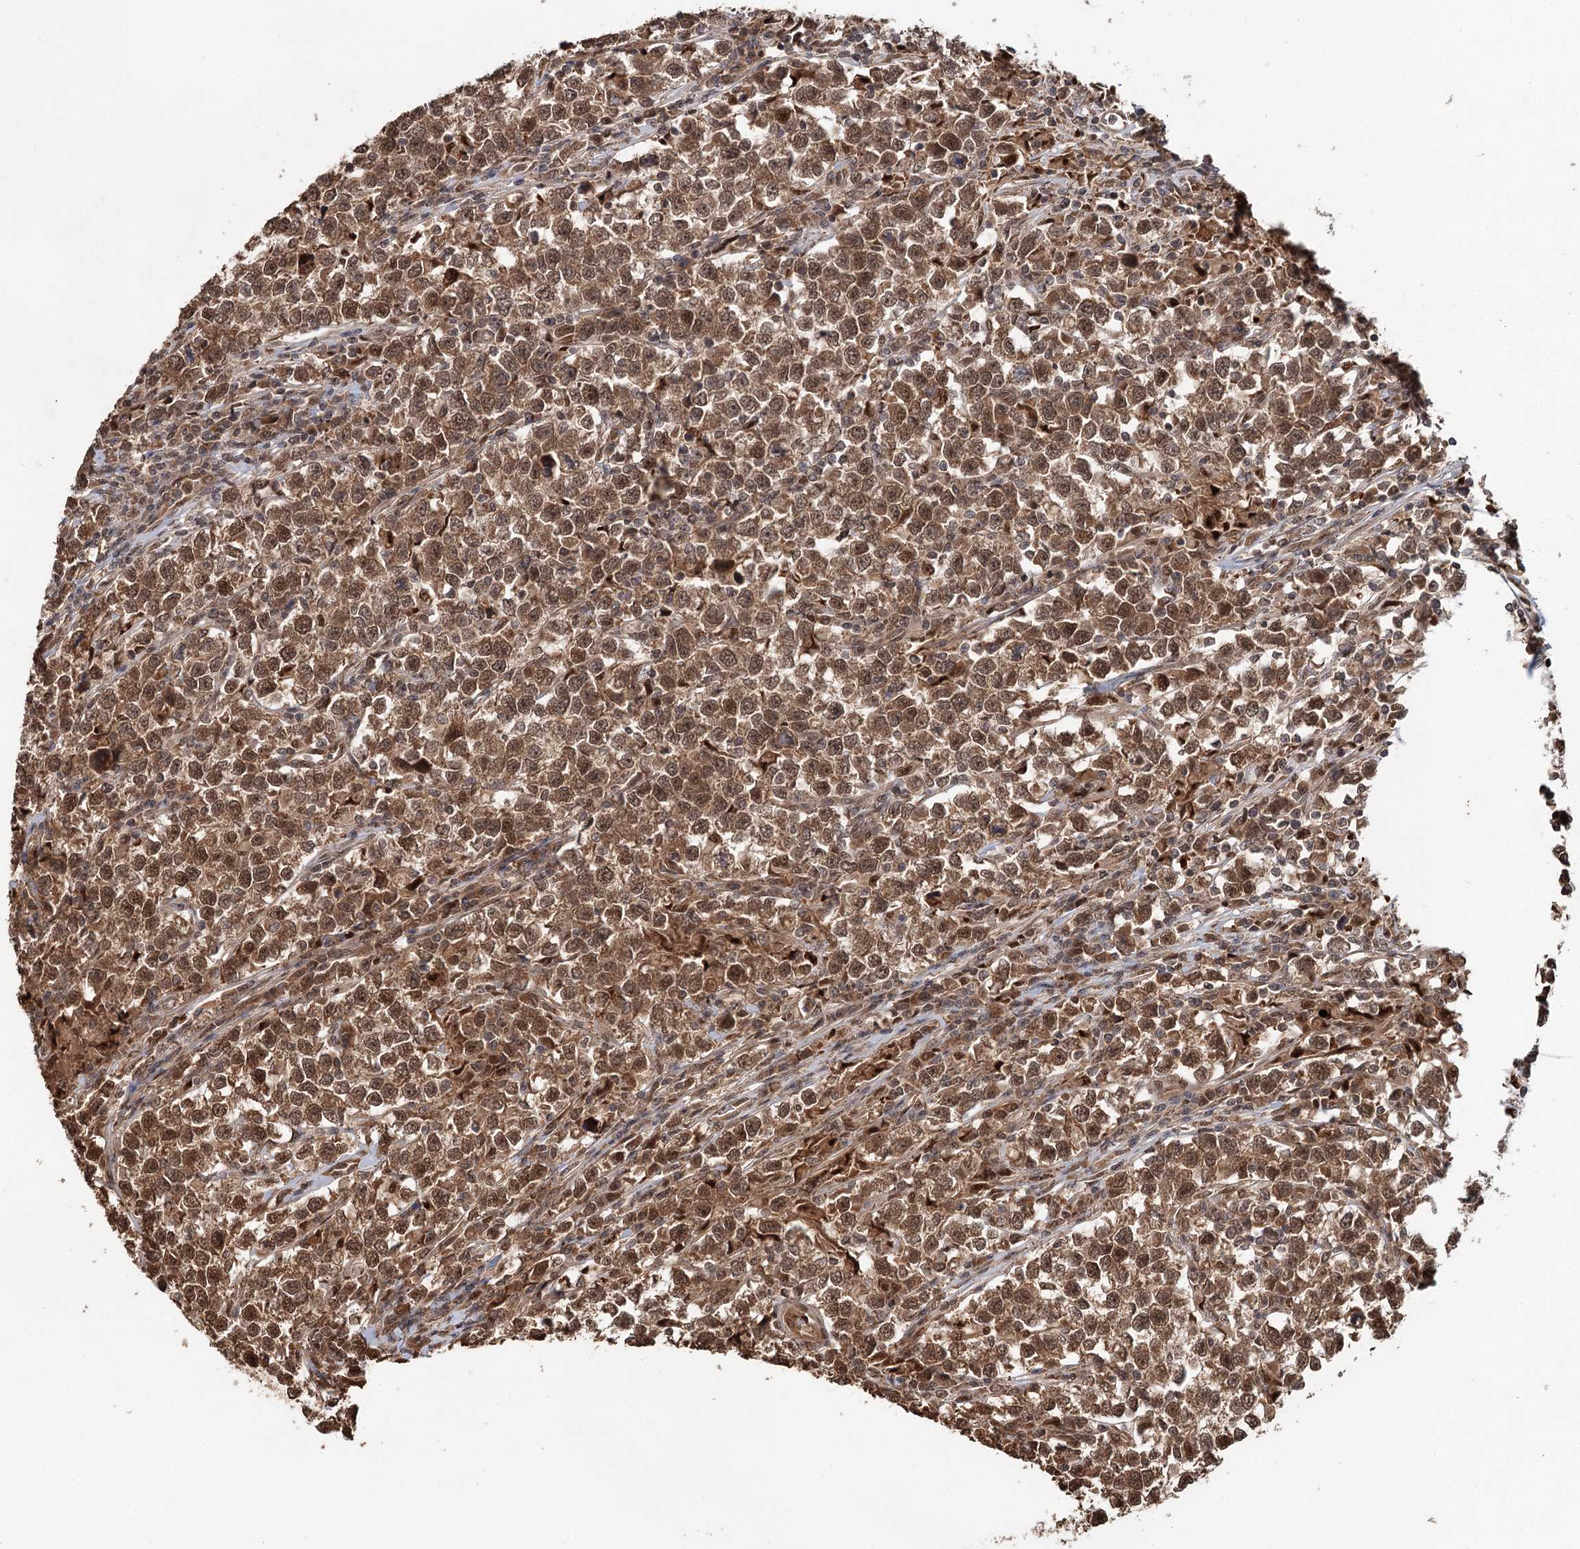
{"staining": {"intensity": "moderate", "quantity": ">75%", "location": "cytoplasmic/membranous,nuclear"}, "tissue": "testis cancer", "cell_type": "Tumor cells", "image_type": "cancer", "snomed": [{"axis": "morphology", "description": "Normal tissue, NOS"}, {"axis": "morphology", "description": "Seminoma, NOS"}, {"axis": "topography", "description": "Testis"}], "caption": "Immunohistochemistry (IHC) staining of testis cancer, which reveals medium levels of moderate cytoplasmic/membranous and nuclear expression in approximately >75% of tumor cells indicating moderate cytoplasmic/membranous and nuclear protein positivity. The staining was performed using DAB (3,3'-diaminobenzidine) (brown) for protein detection and nuclei were counterstained in hematoxylin (blue).", "gene": "N6AMT1", "patient": {"sex": "male", "age": 43}}